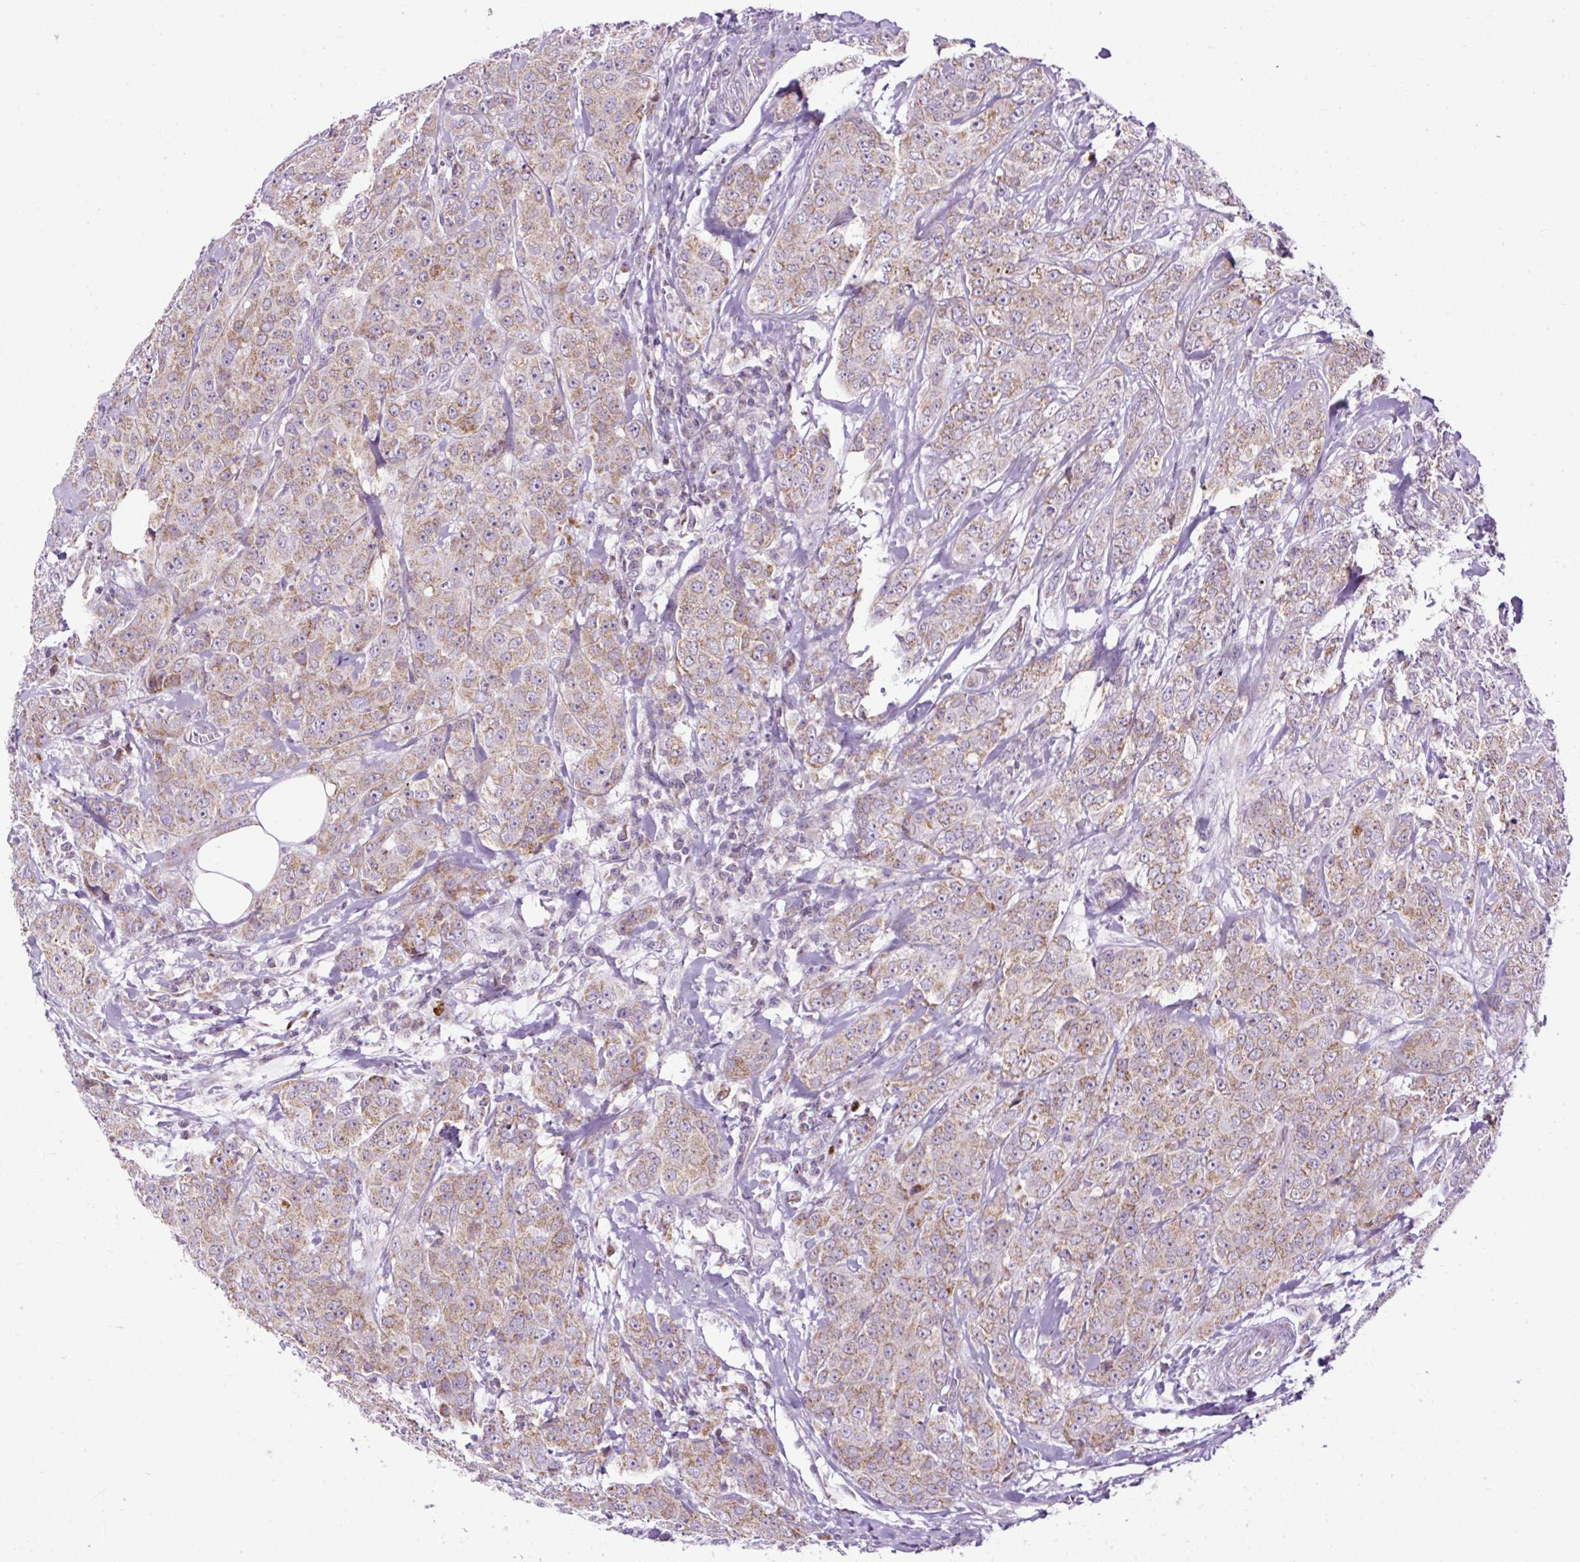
{"staining": {"intensity": "moderate", "quantity": "25%-75%", "location": "cytoplasmic/membranous"}, "tissue": "breast cancer", "cell_type": "Tumor cells", "image_type": "cancer", "snomed": [{"axis": "morphology", "description": "Duct carcinoma"}, {"axis": "topography", "description": "Breast"}], "caption": "Protein staining of infiltrating ductal carcinoma (breast) tissue demonstrates moderate cytoplasmic/membranous staining in about 25%-75% of tumor cells. Using DAB (brown) and hematoxylin (blue) stains, captured at high magnification using brightfield microscopy.", "gene": "FMC1", "patient": {"sex": "female", "age": 43}}